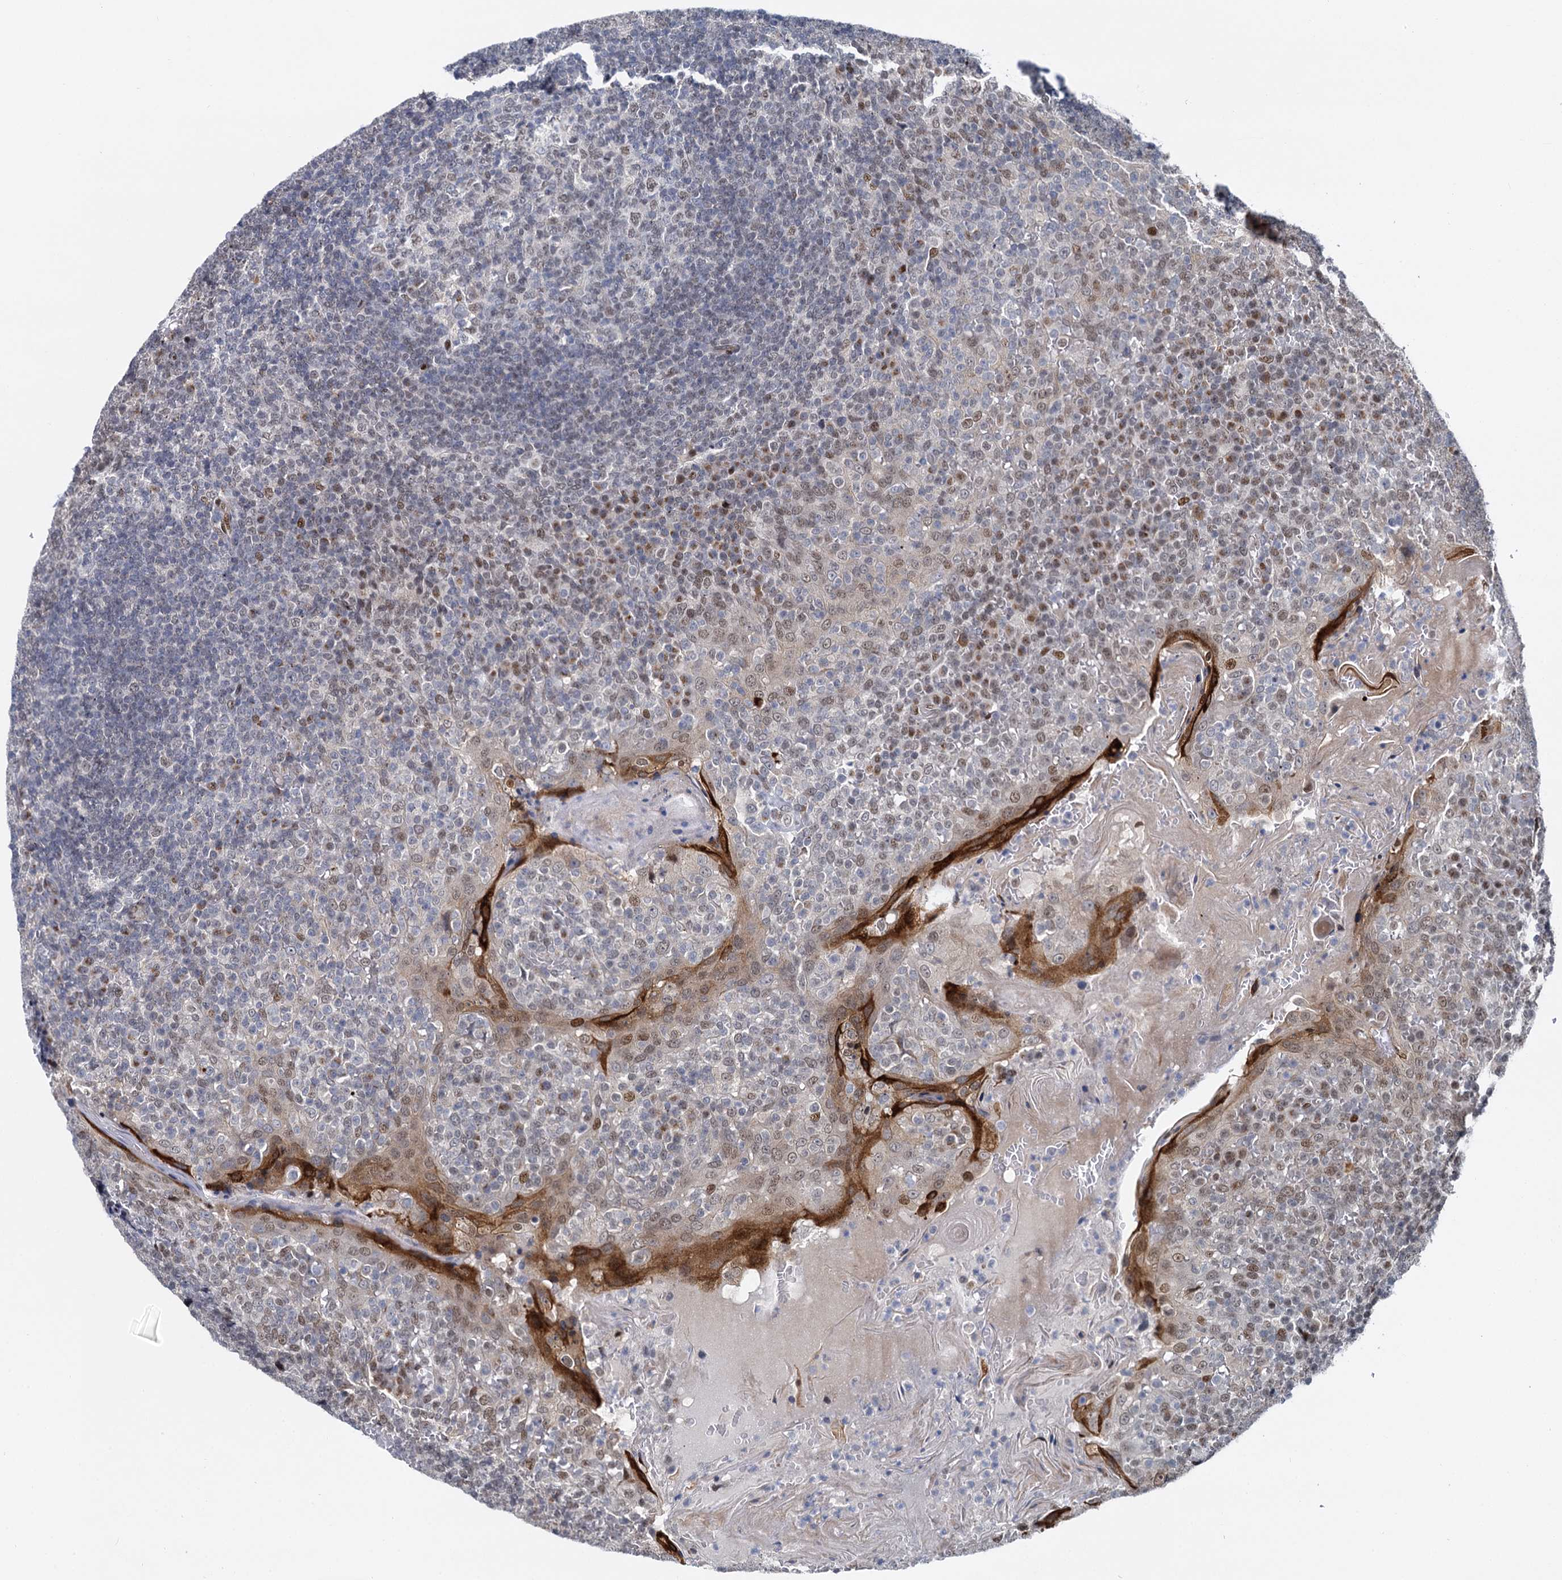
{"staining": {"intensity": "moderate", "quantity": "<25%", "location": "nuclear"}, "tissue": "tonsil", "cell_type": "Germinal center cells", "image_type": "normal", "snomed": [{"axis": "morphology", "description": "Normal tissue, NOS"}, {"axis": "topography", "description": "Tonsil"}], "caption": "The photomicrograph shows immunohistochemical staining of unremarkable tonsil. There is moderate nuclear positivity is identified in about <25% of germinal center cells. (Stains: DAB in brown, nuclei in blue, Microscopy: brightfield microscopy at high magnification).", "gene": "RUFY2", "patient": {"sex": "female", "age": 19}}